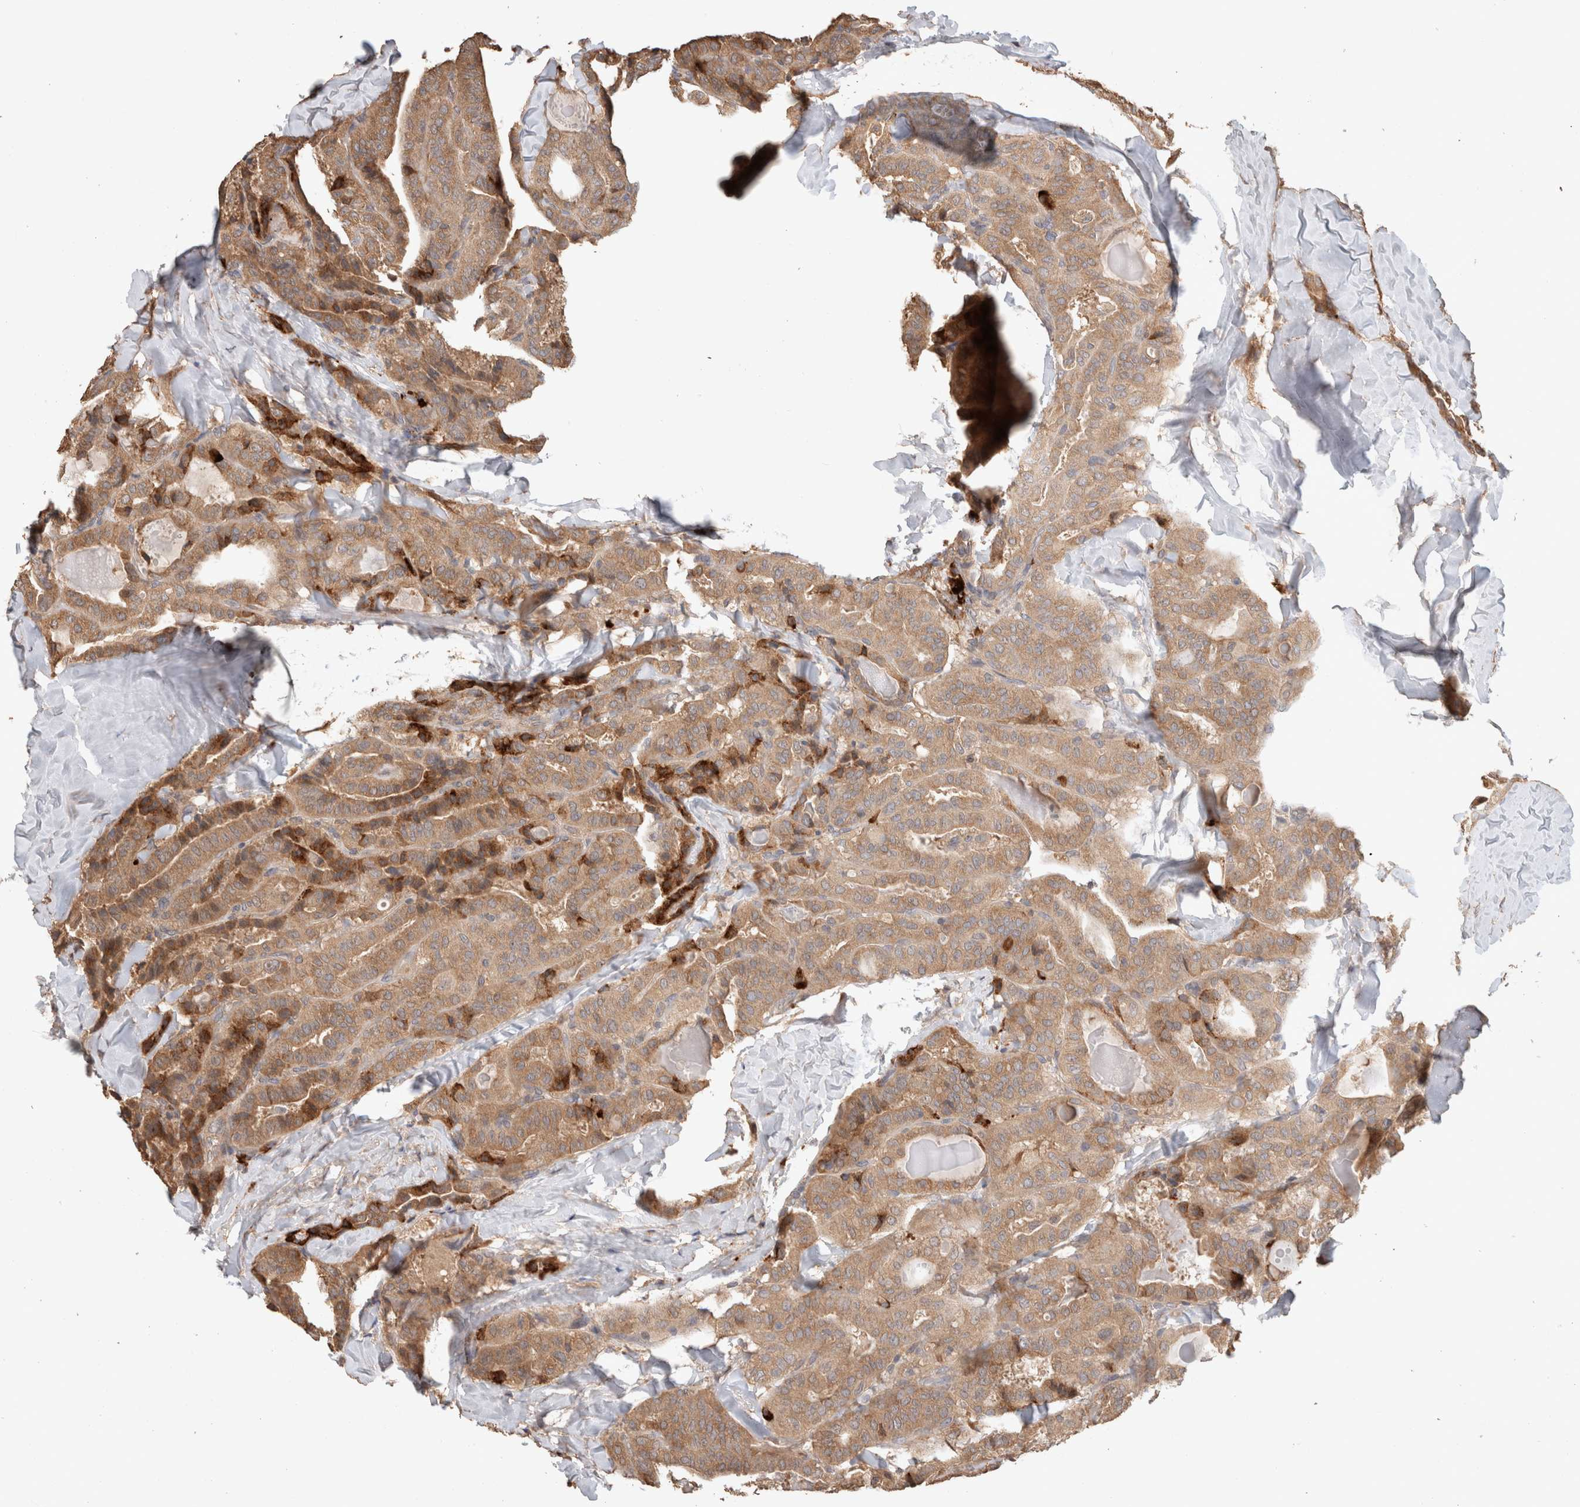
{"staining": {"intensity": "moderate", "quantity": ">75%", "location": "cytoplasmic/membranous"}, "tissue": "thyroid cancer", "cell_type": "Tumor cells", "image_type": "cancer", "snomed": [{"axis": "morphology", "description": "Papillary adenocarcinoma, NOS"}, {"axis": "topography", "description": "Thyroid gland"}], "caption": "Immunohistochemistry image of neoplastic tissue: human thyroid cancer (papillary adenocarcinoma) stained using immunohistochemistry reveals medium levels of moderate protein expression localized specifically in the cytoplasmic/membranous of tumor cells, appearing as a cytoplasmic/membranous brown color.", "gene": "HROB", "patient": {"sex": "male", "age": 77}}